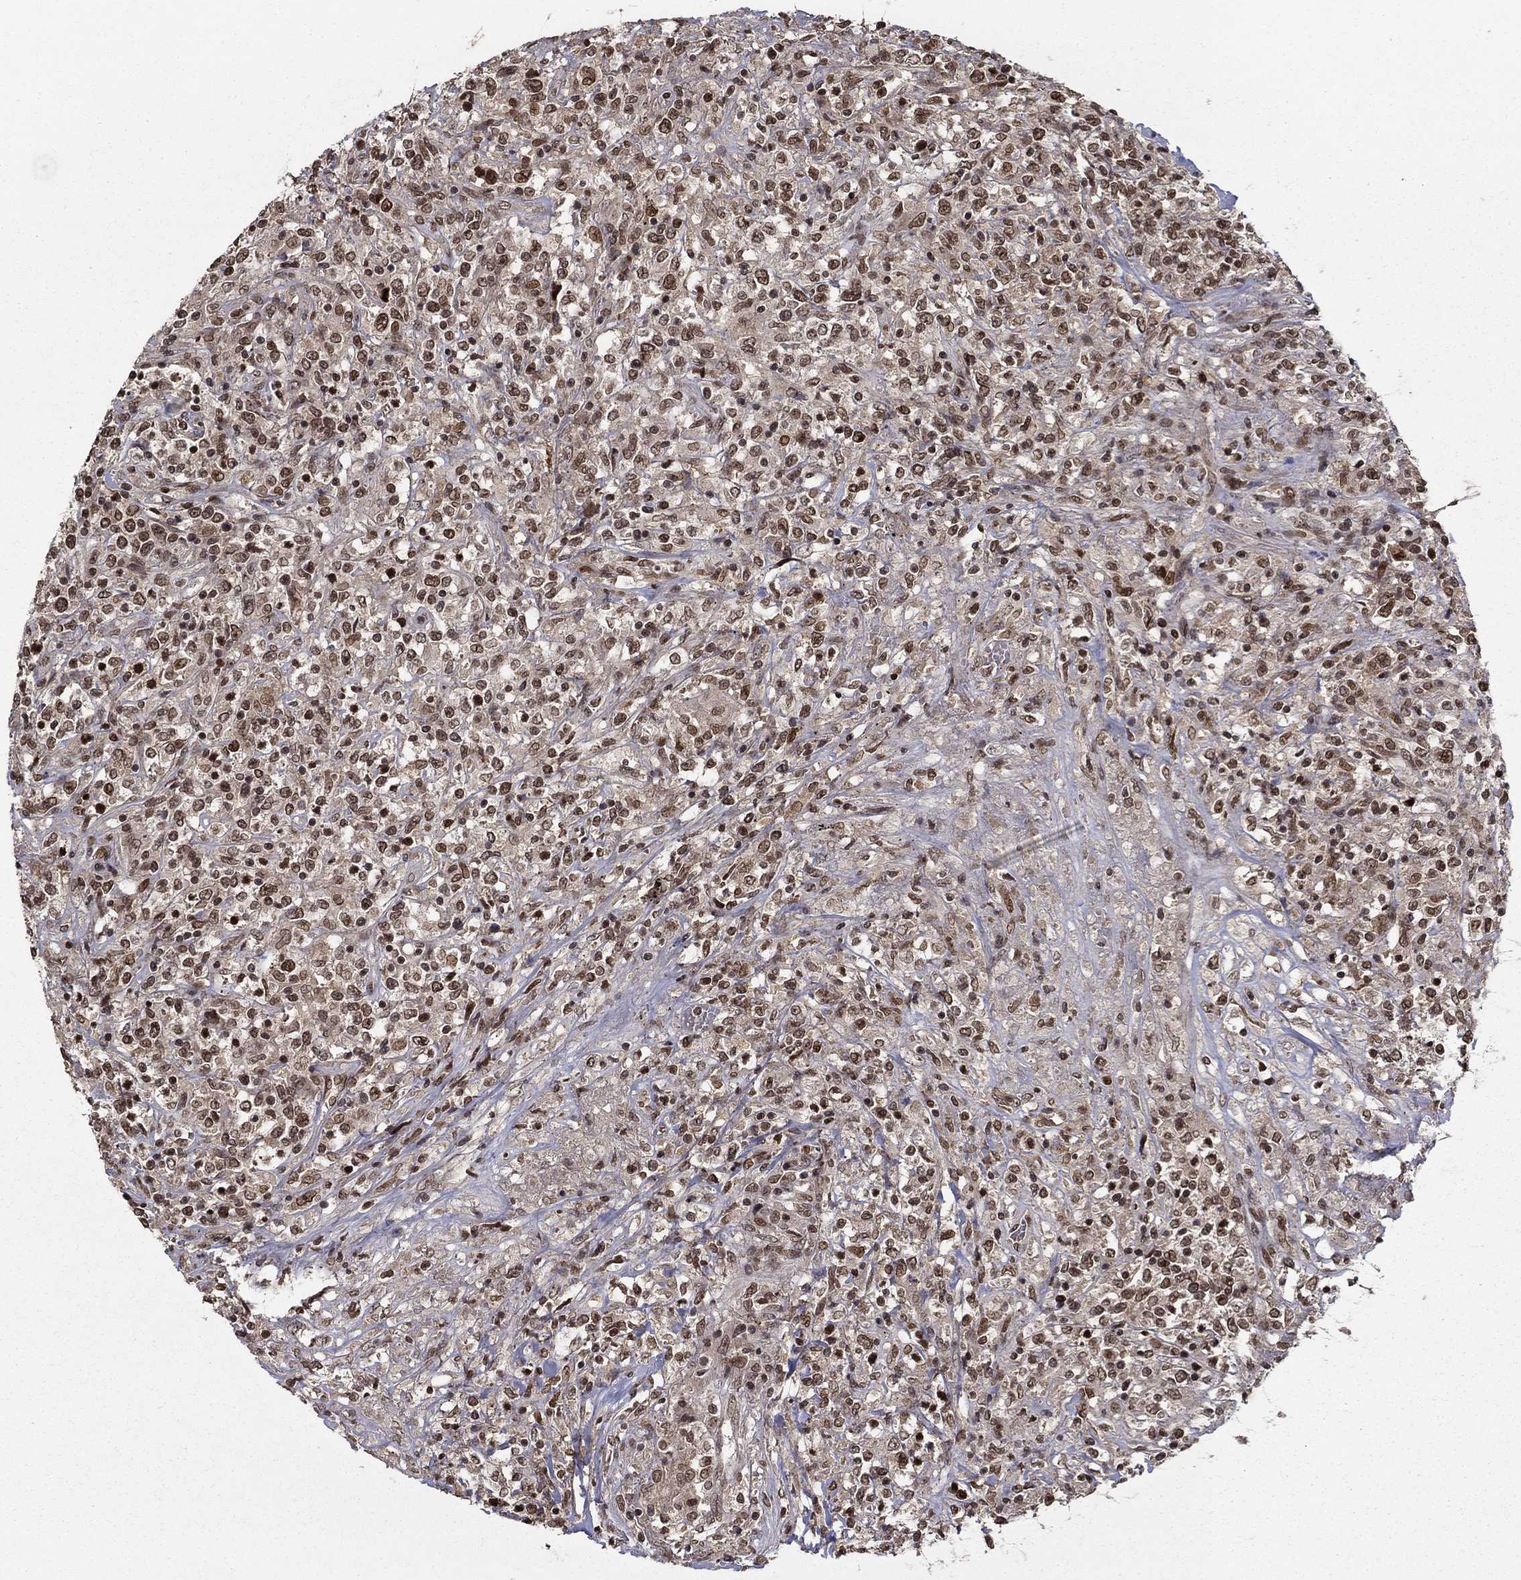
{"staining": {"intensity": "moderate", "quantity": ">75%", "location": "nuclear"}, "tissue": "lymphoma", "cell_type": "Tumor cells", "image_type": "cancer", "snomed": [{"axis": "morphology", "description": "Malignant lymphoma, non-Hodgkin's type, High grade"}, {"axis": "topography", "description": "Lung"}], "caption": "Immunohistochemical staining of high-grade malignant lymphoma, non-Hodgkin's type exhibits medium levels of moderate nuclear expression in about >75% of tumor cells.", "gene": "CDCA7L", "patient": {"sex": "male", "age": 79}}